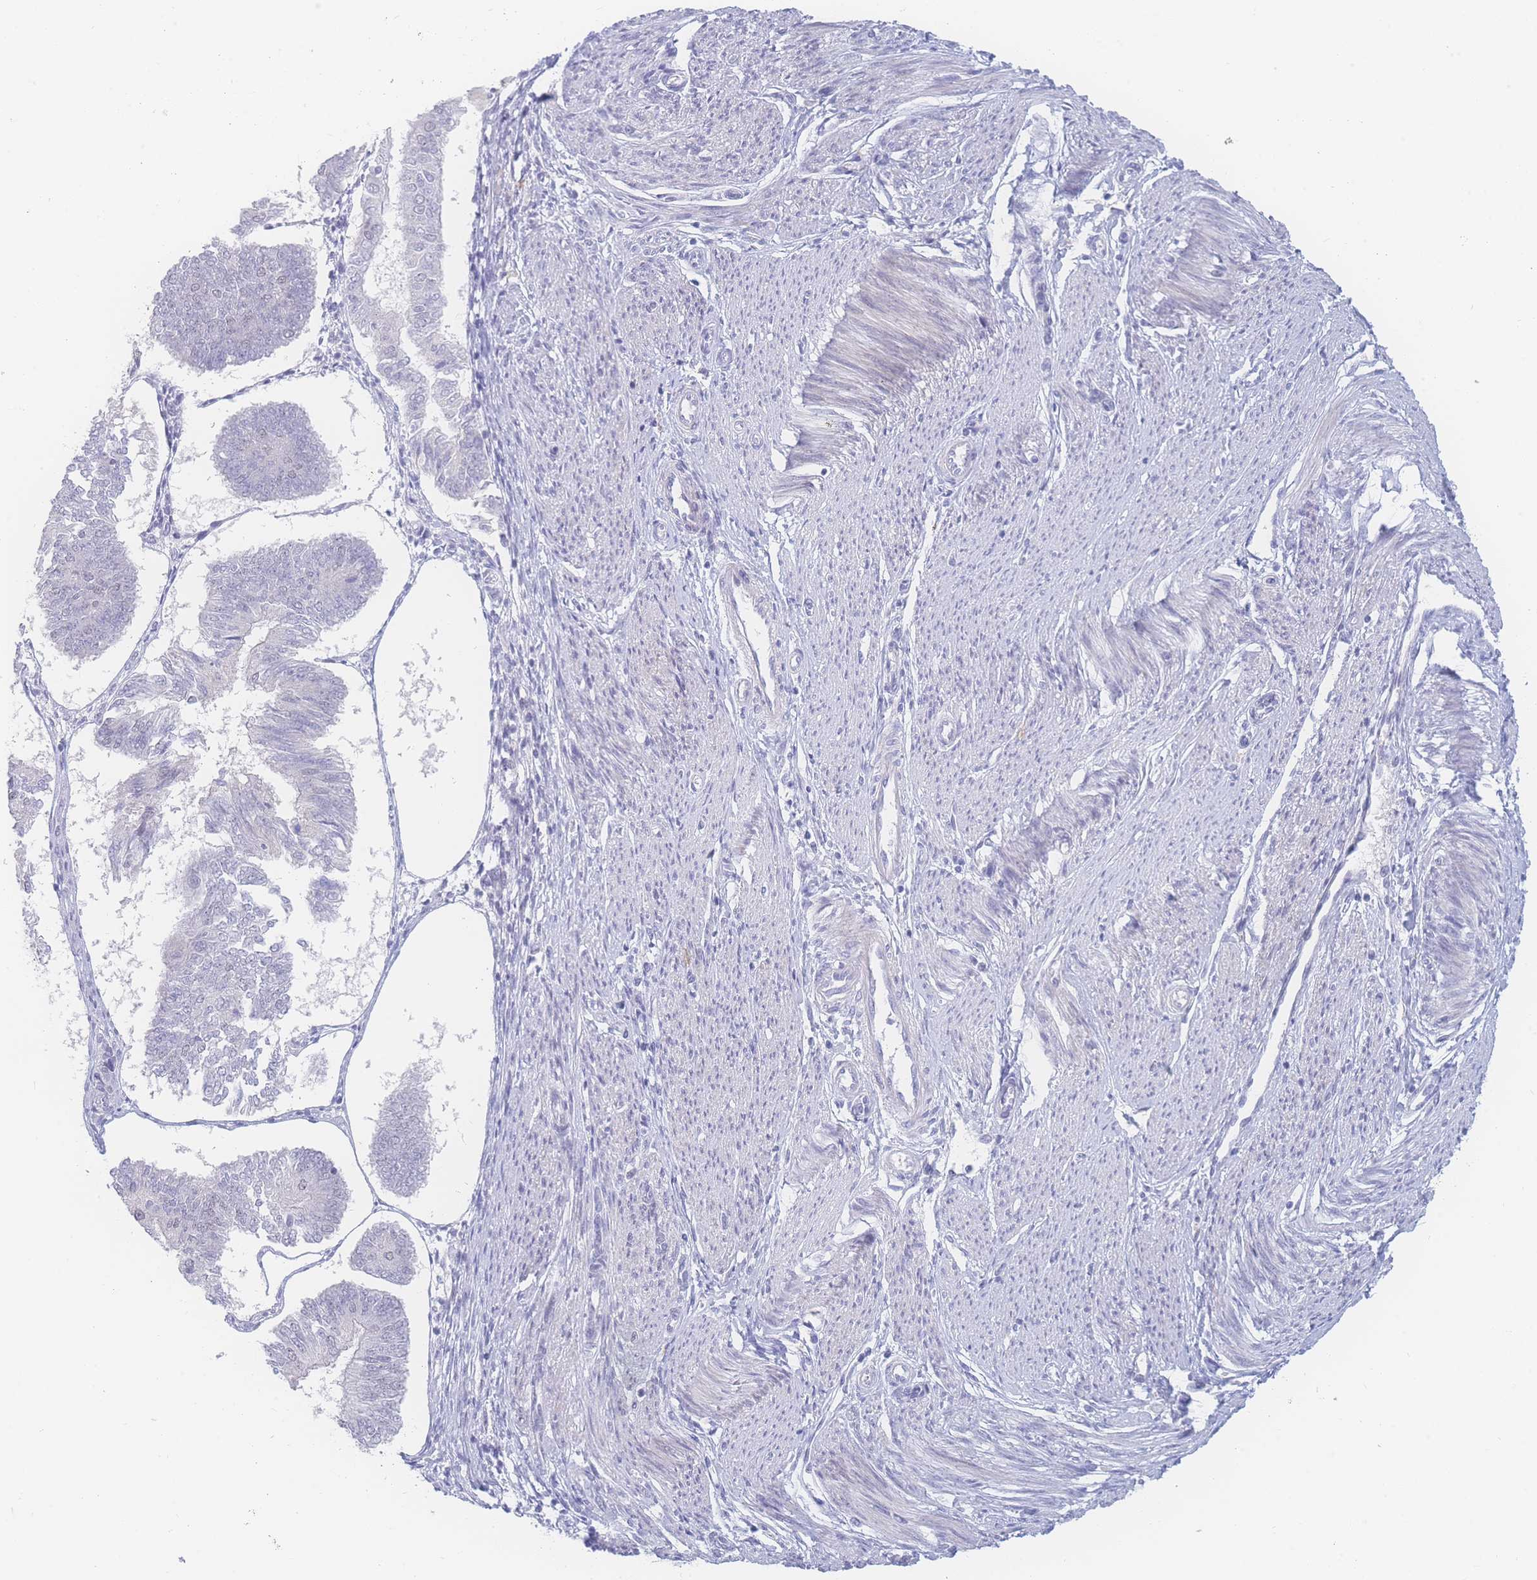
{"staining": {"intensity": "negative", "quantity": "none", "location": "none"}, "tissue": "endometrial cancer", "cell_type": "Tumor cells", "image_type": "cancer", "snomed": [{"axis": "morphology", "description": "Adenocarcinoma, NOS"}, {"axis": "topography", "description": "Endometrium"}], "caption": "Immunohistochemistry (IHC) of endometrial cancer (adenocarcinoma) shows no staining in tumor cells. The staining is performed using DAB brown chromogen with nuclei counter-stained in using hematoxylin.", "gene": "PRSS22", "patient": {"sex": "female", "age": 58}}